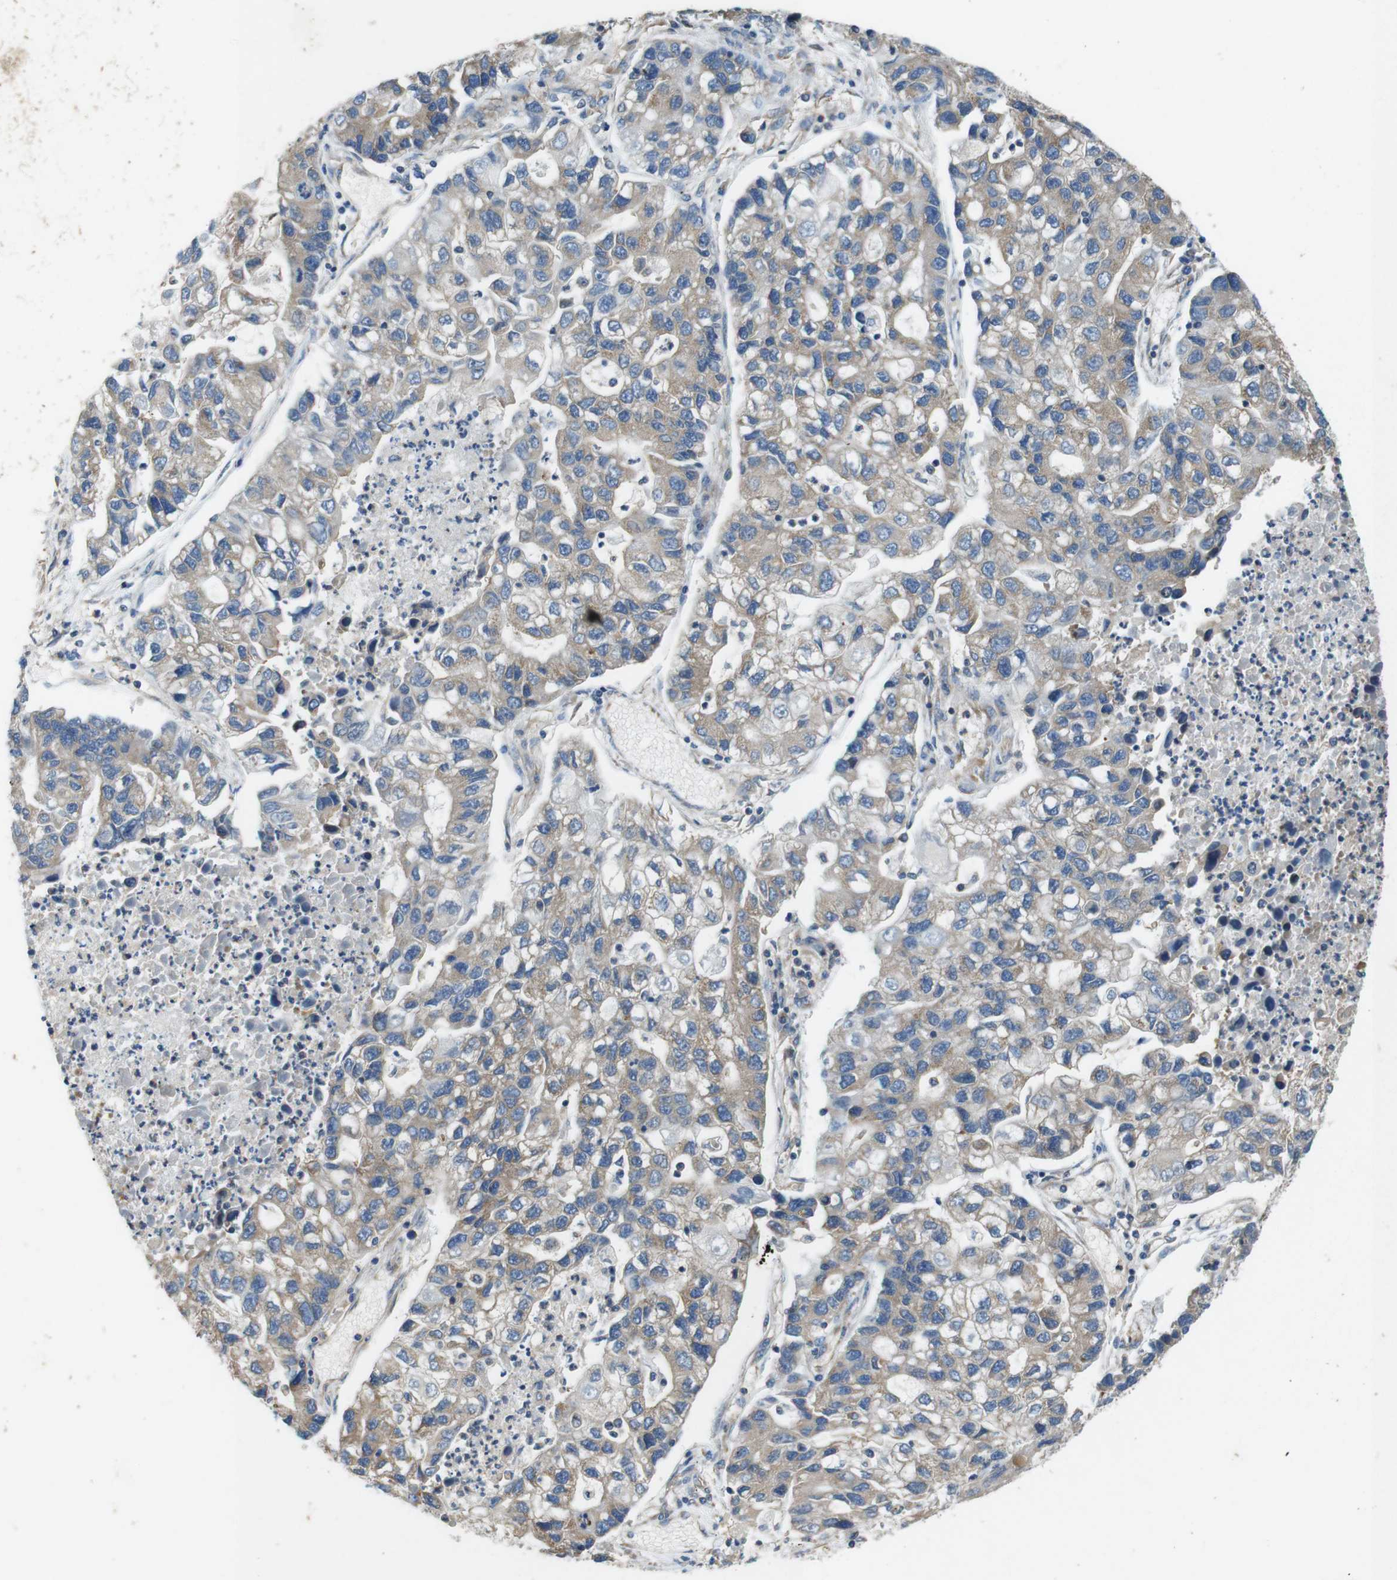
{"staining": {"intensity": "weak", "quantity": ">75%", "location": "cytoplasmic/membranous"}, "tissue": "lung cancer", "cell_type": "Tumor cells", "image_type": "cancer", "snomed": [{"axis": "morphology", "description": "Adenocarcinoma, NOS"}, {"axis": "topography", "description": "Lung"}], "caption": "There is low levels of weak cytoplasmic/membranous expression in tumor cells of lung cancer (adenocarcinoma), as demonstrated by immunohistochemical staining (brown color).", "gene": "DCTN1", "patient": {"sex": "female", "age": 51}}